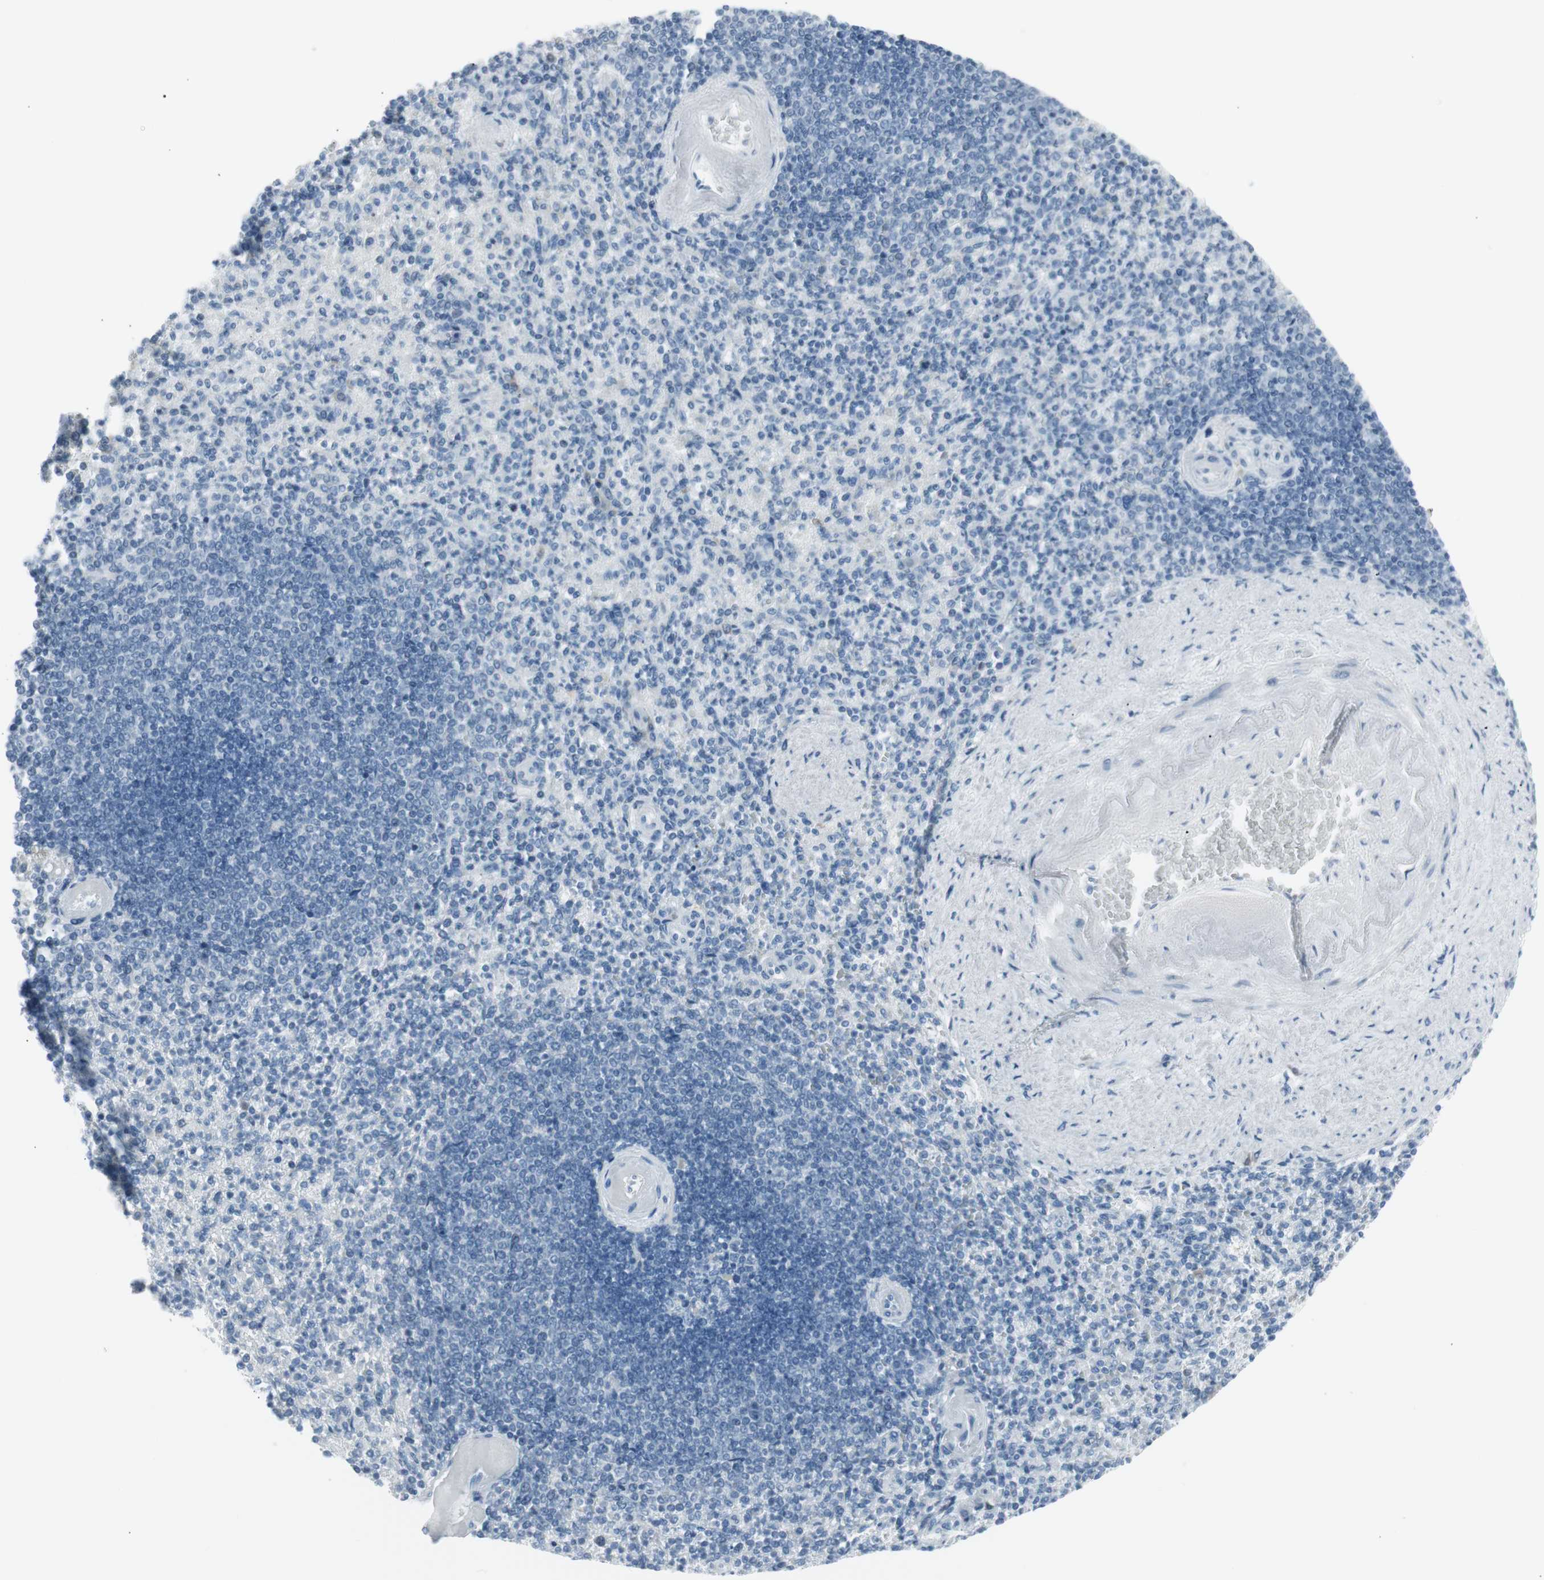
{"staining": {"intensity": "negative", "quantity": "none", "location": "none"}, "tissue": "spleen", "cell_type": "Cells in red pulp", "image_type": "normal", "snomed": [{"axis": "morphology", "description": "Normal tissue, NOS"}, {"axis": "topography", "description": "Spleen"}], "caption": "Immunohistochemistry (IHC) image of normal spleen stained for a protein (brown), which exhibits no expression in cells in red pulp.", "gene": "AGR2", "patient": {"sex": "female", "age": 74}}